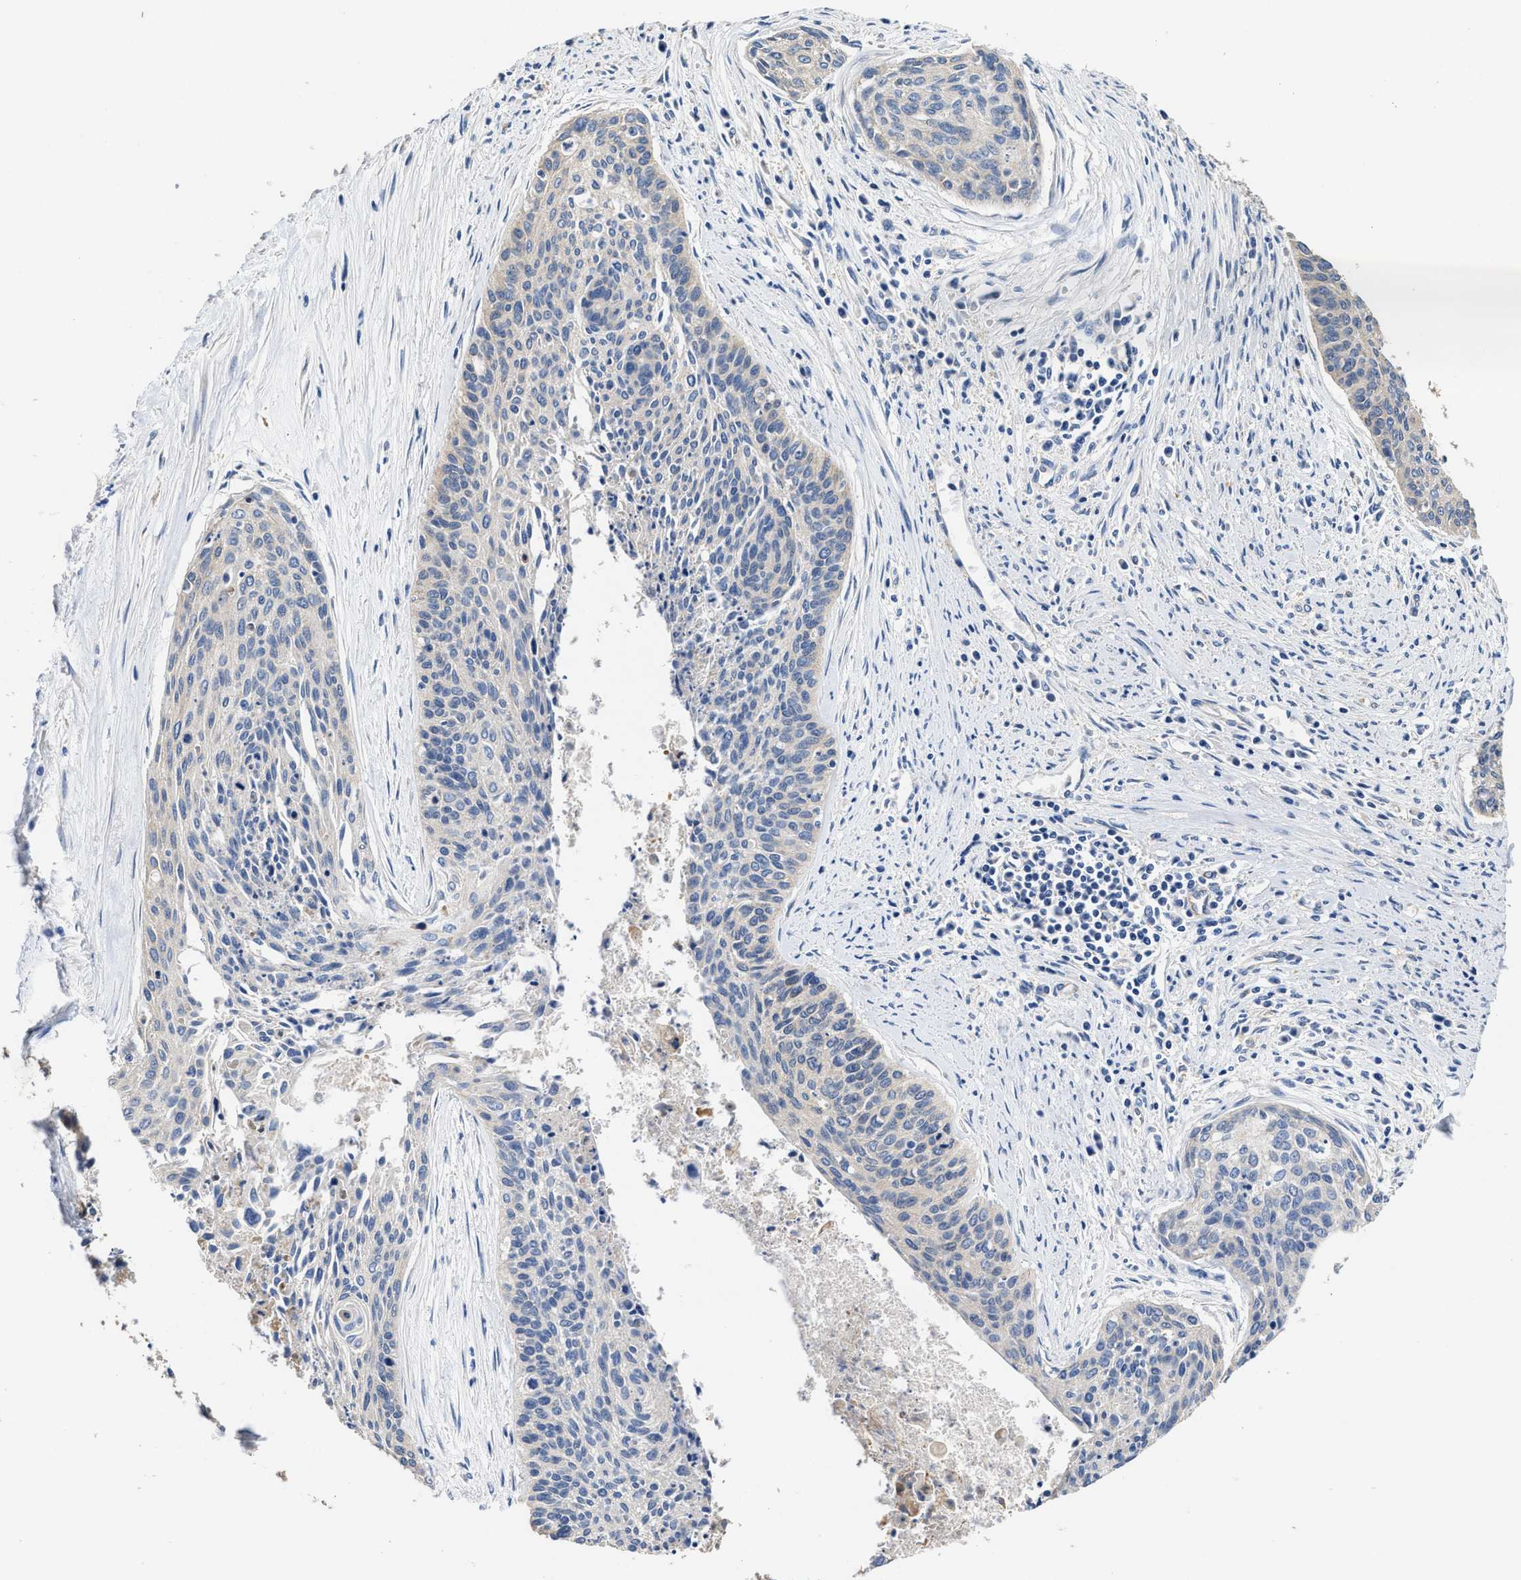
{"staining": {"intensity": "negative", "quantity": "none", "location": "none"}, "tissue": "cervical cancer", "cell_type": "Tumor cells", "image_type": "cancer", "snomed": [{"axis": "morphology", "description": "Squamous cell carcinoma, NOS"}, {"axis": "topography", "description": "Cervix"}], "caption": "Immunohistochemistry (IHC) micrograph of neoplastic tissue: squamous cell carcinoma (cervical) stained with DAB (3,3'-diaminobenzidine) displays no significant protein staining in tumor cells. (DAB immunohistochemistry (IHC) visualized using brightfield microscopy, high magnification).", "gene": "PEG10", "patient": {"sex": "female", "age": 55}}